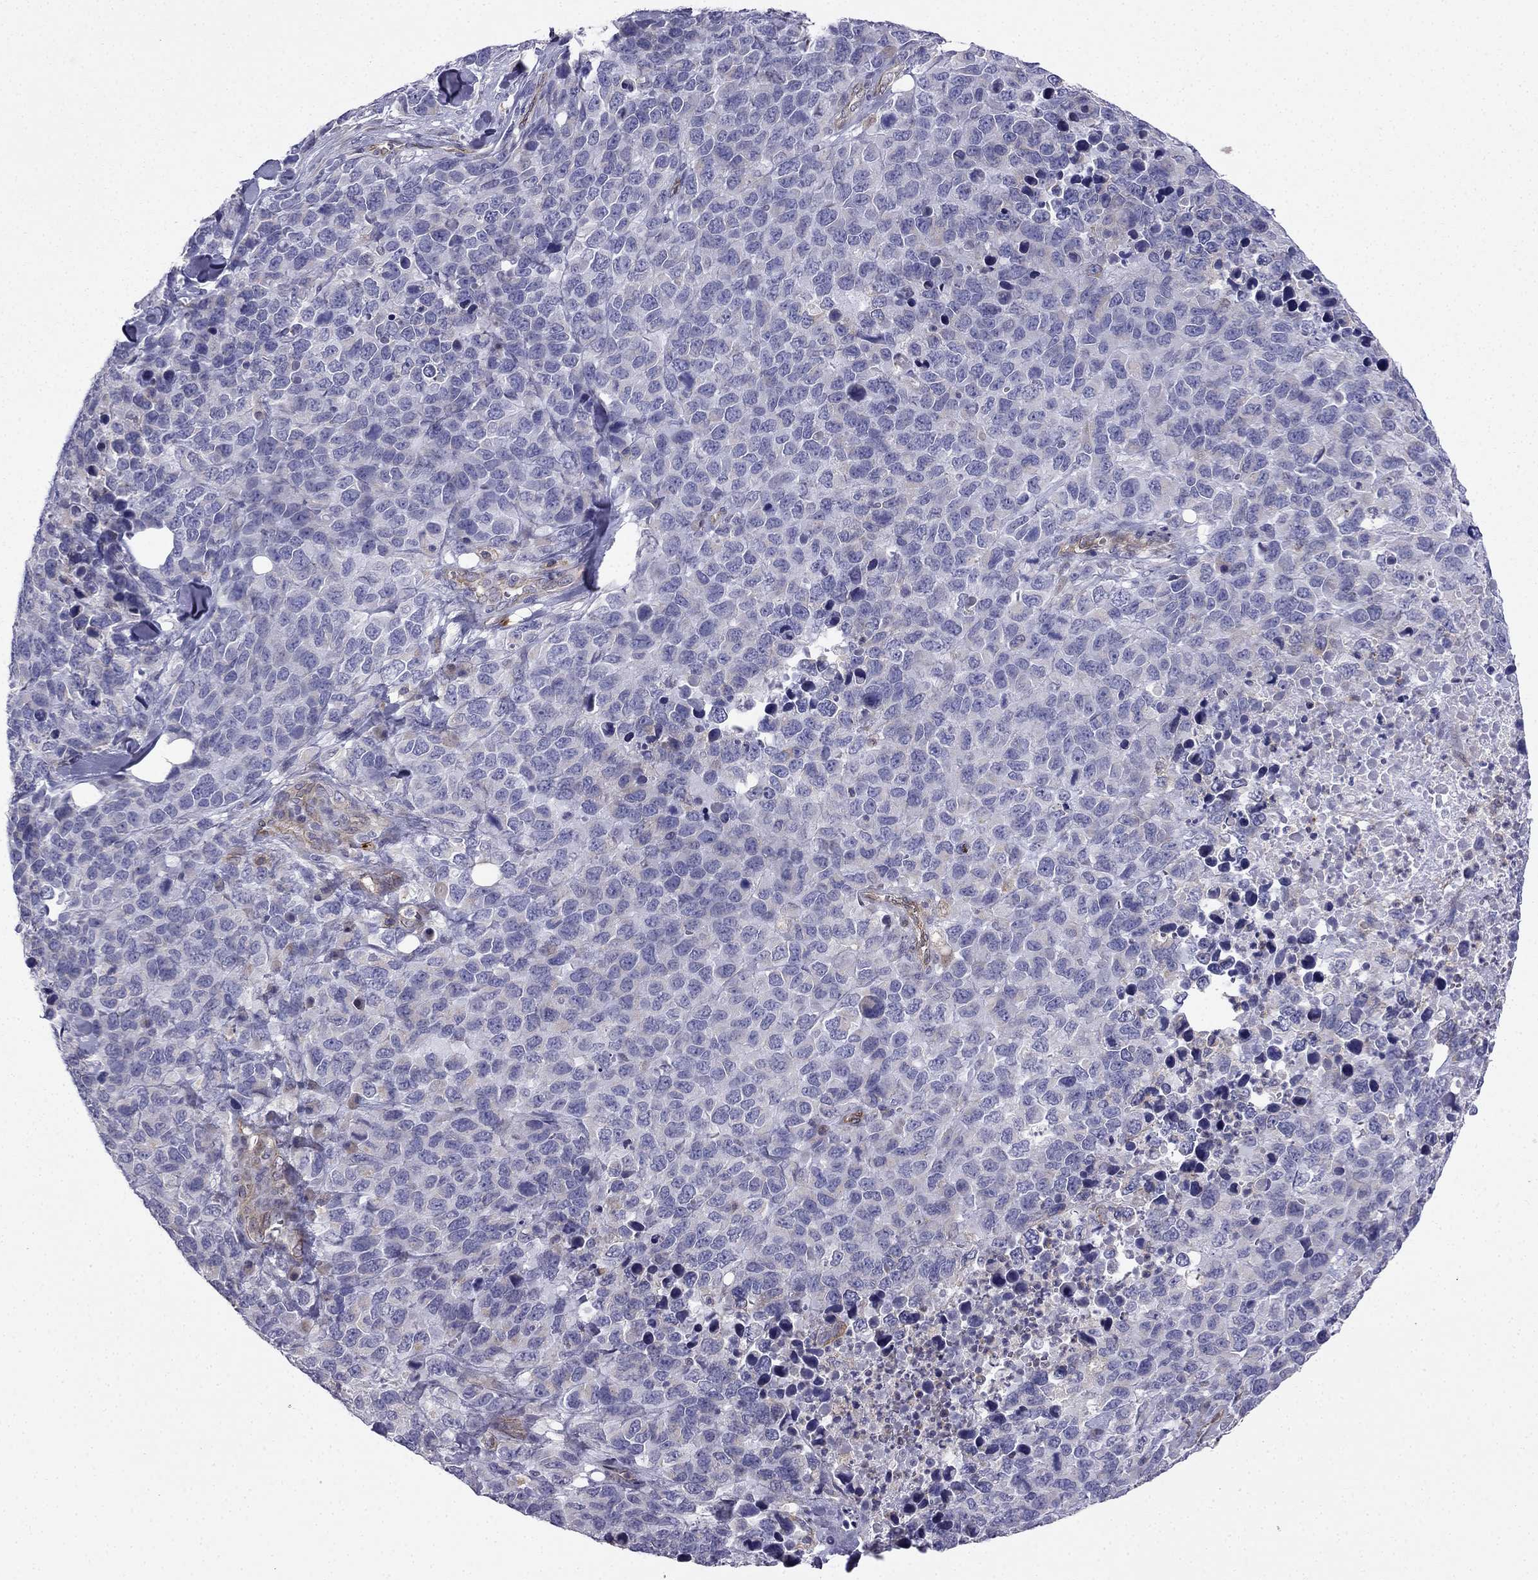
{"staining": {"intensity": "negative", "quantity": "none", "location": "none"}, "tissue": "melanoma", "cell_type": "Tumor cells", "image_type": "cancer", "snomed": [{"axis": "morphology", "description": "Malignant melanoma, Metastatic site"}, {"axis": "topography", "description": "Skin"}], "caption": "Immunohistochemistry (IHC) histopathology image of melanoma stained for a protein (brown), which shows no staining in tumor cells.", "gene": "ENOX1", "patient": {"sex": "male", "age": 84}}